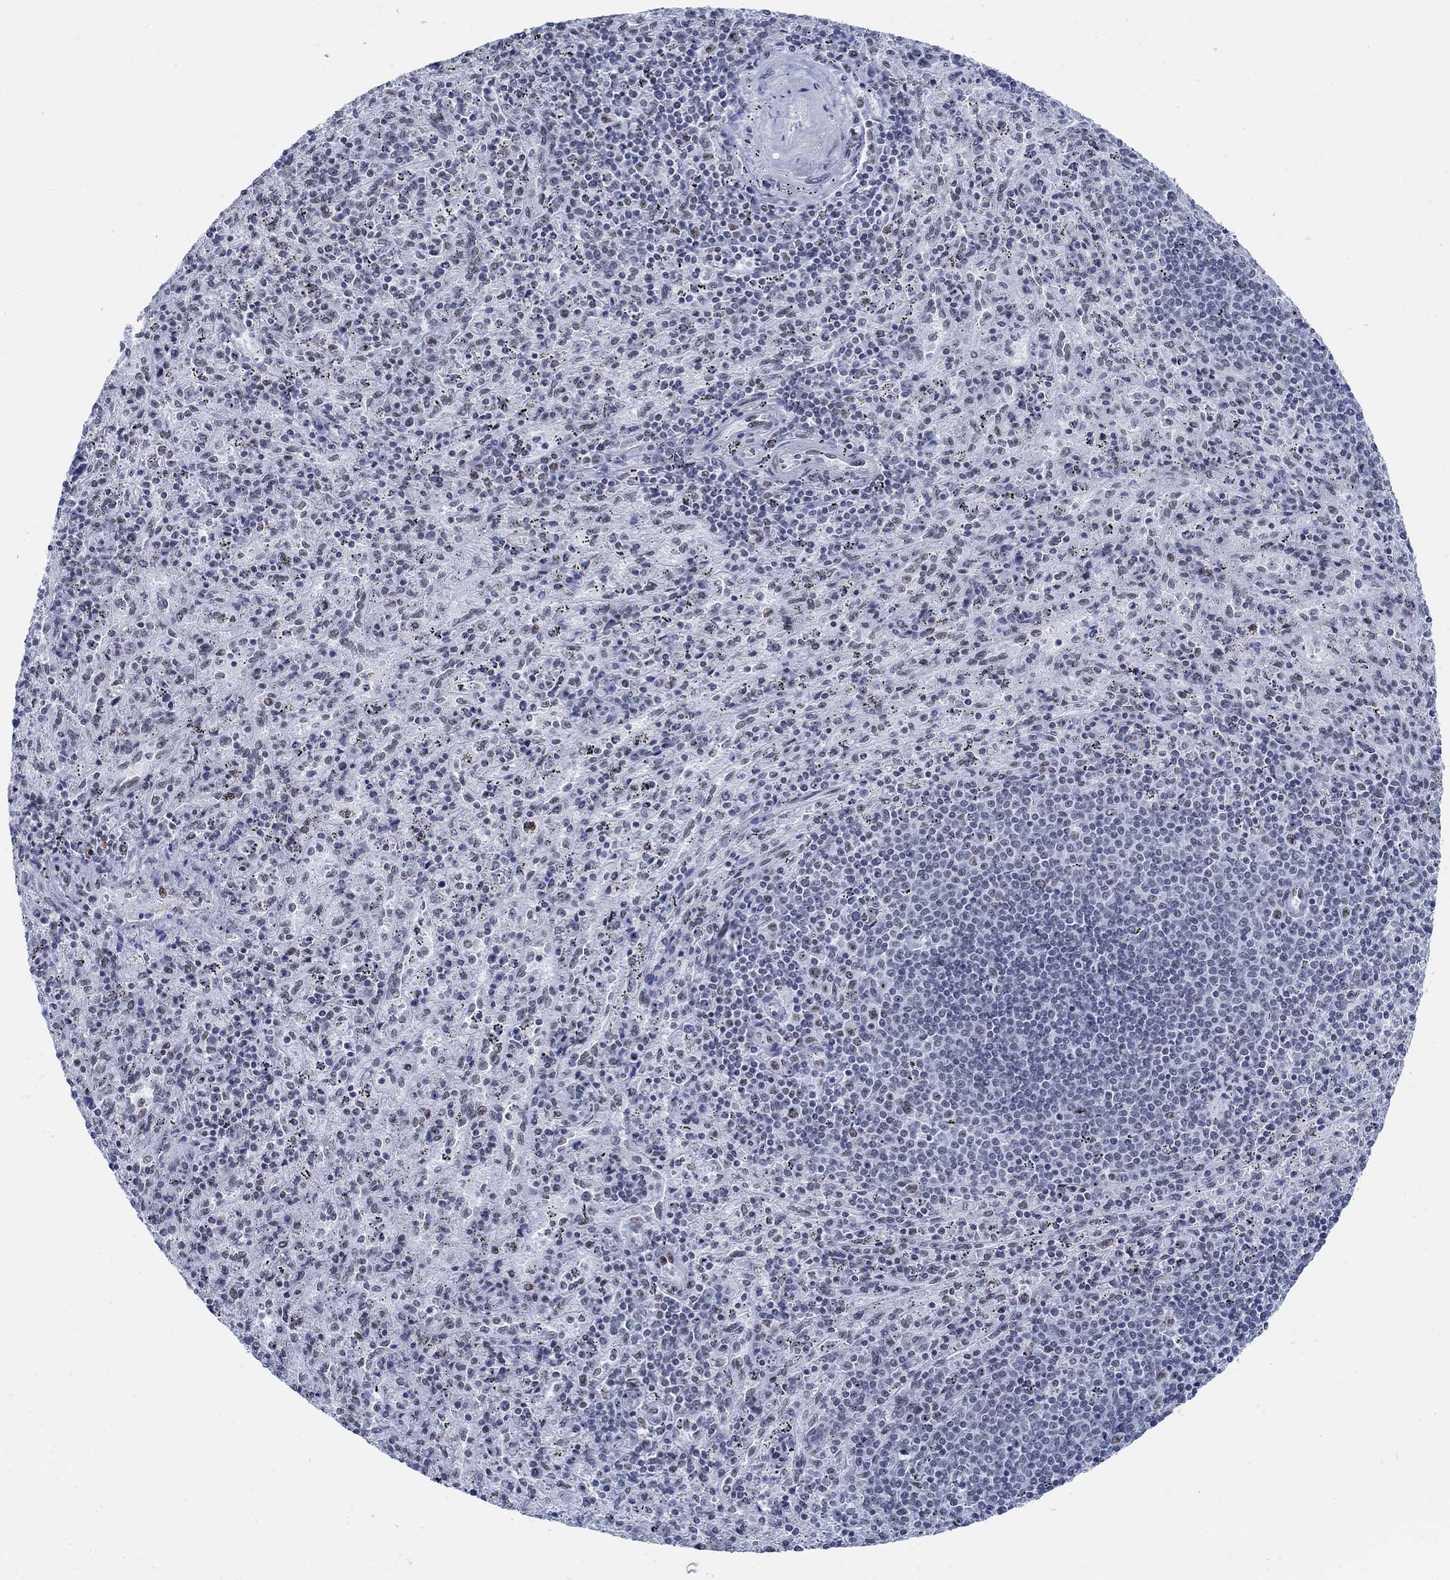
{"staining": {"intensity": "negative", "quantity": "none", "location": "none"}, "tissue": "spleen", "cell_type": "Cells in red pulp", "image_type": "normal", "snomed": [{"axis": "morphology", "description": "Normal tissue, NOS"}, {"axis": "topography", "description": "Spleen"}], "caption": "The photomicrograph demonstrates no staining of cells in red pulp in normal spleen.", "gene": "DLK1", "patient": {"sex": "male", "age": 57}}